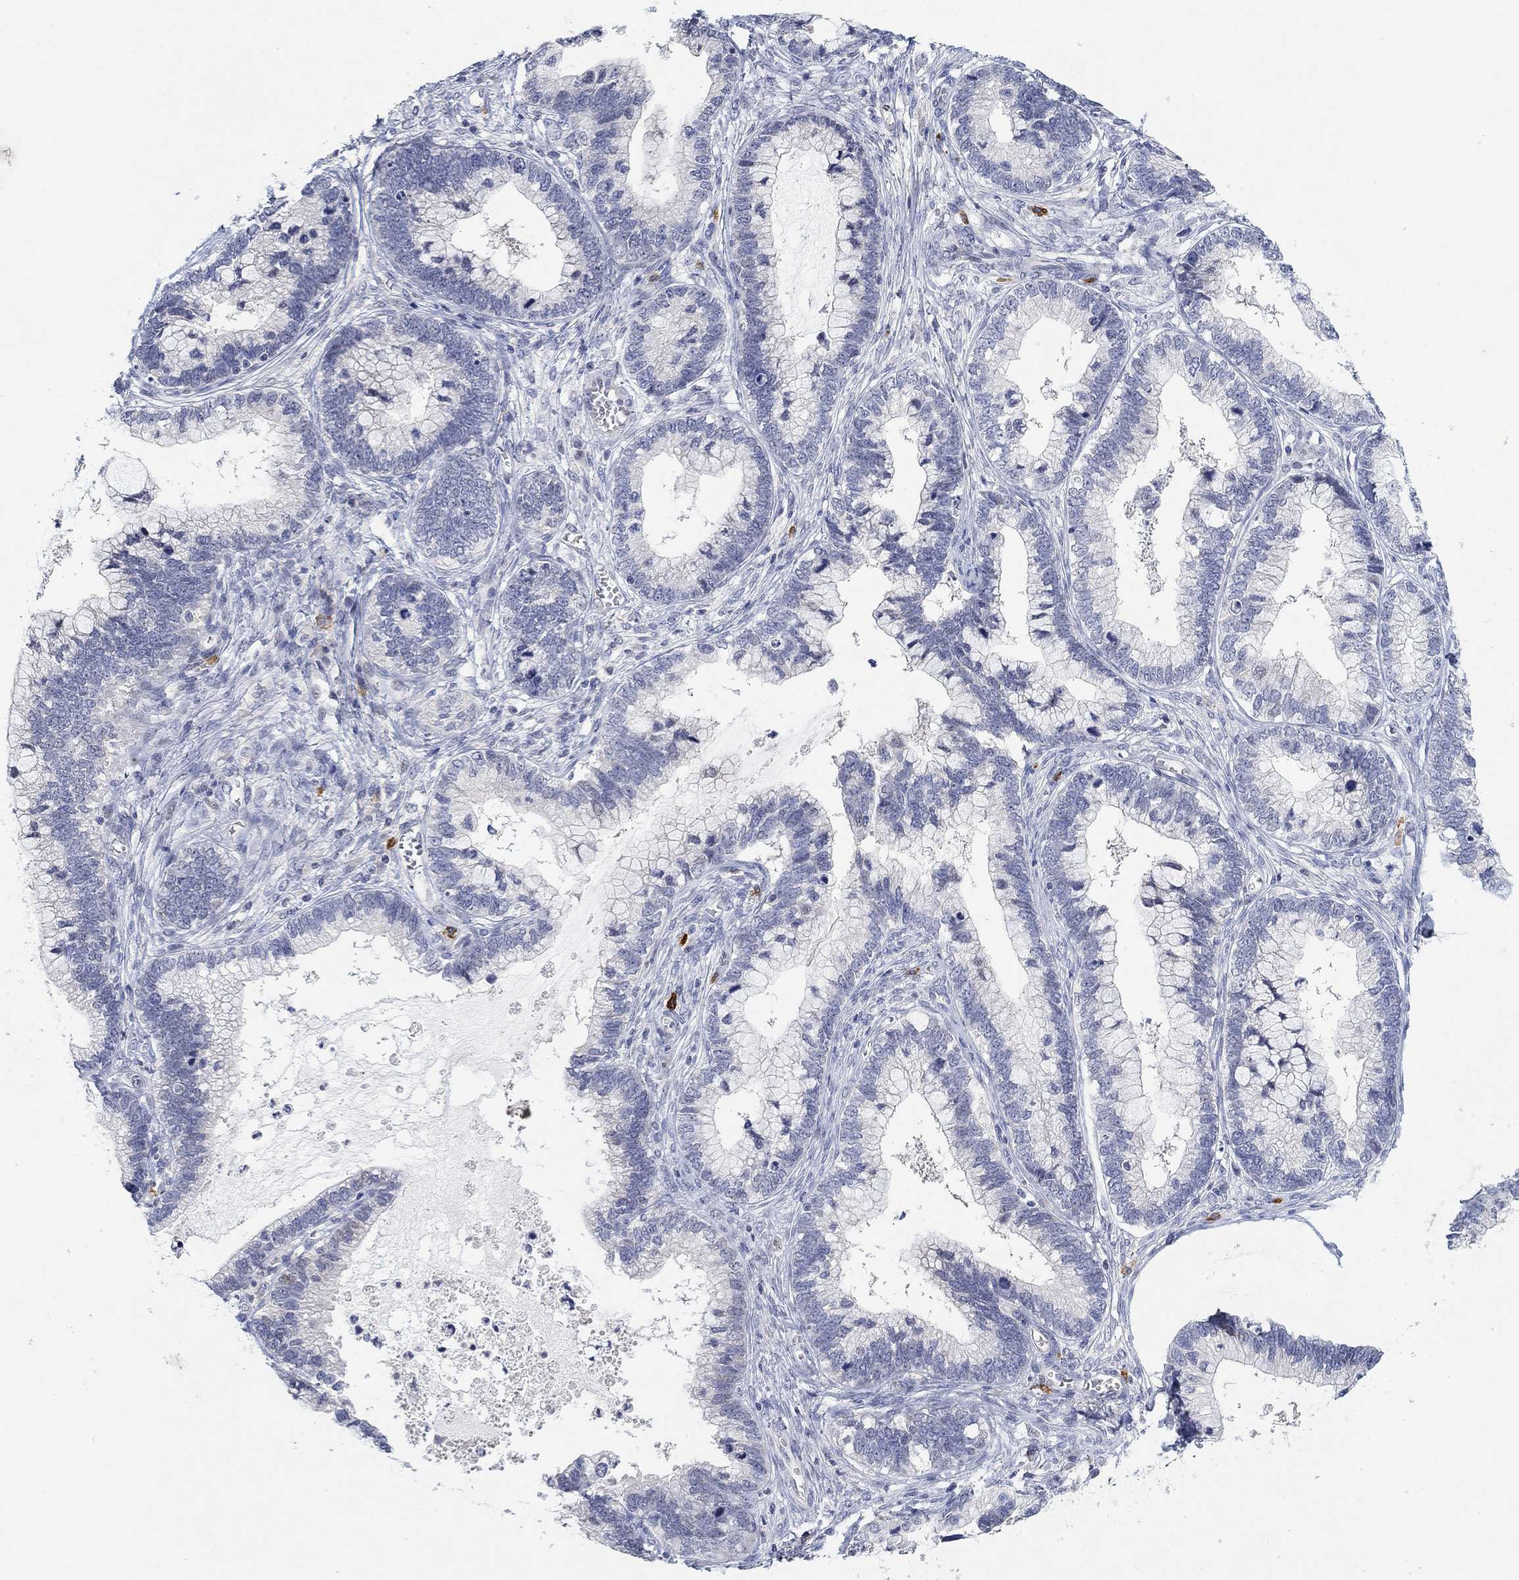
{"staining": {"intensity": "negative", "quantity": "none", "location": "none"}, "tissue": "cervical cancer", "cell_type": "Tumor cells", "image_type": "cancer", "snomed": [{"axis": "morphology", "description": "Adenocarcinoma, NOS"}, {"axis": "topography", "description": "Cervix"}], "caption": "A histopathology image of human adenocarcinoma (cervical) is negative for staining in tumor cells.", "gene": "VAT1L", "patient": {"sex": "female", "age": 44}}